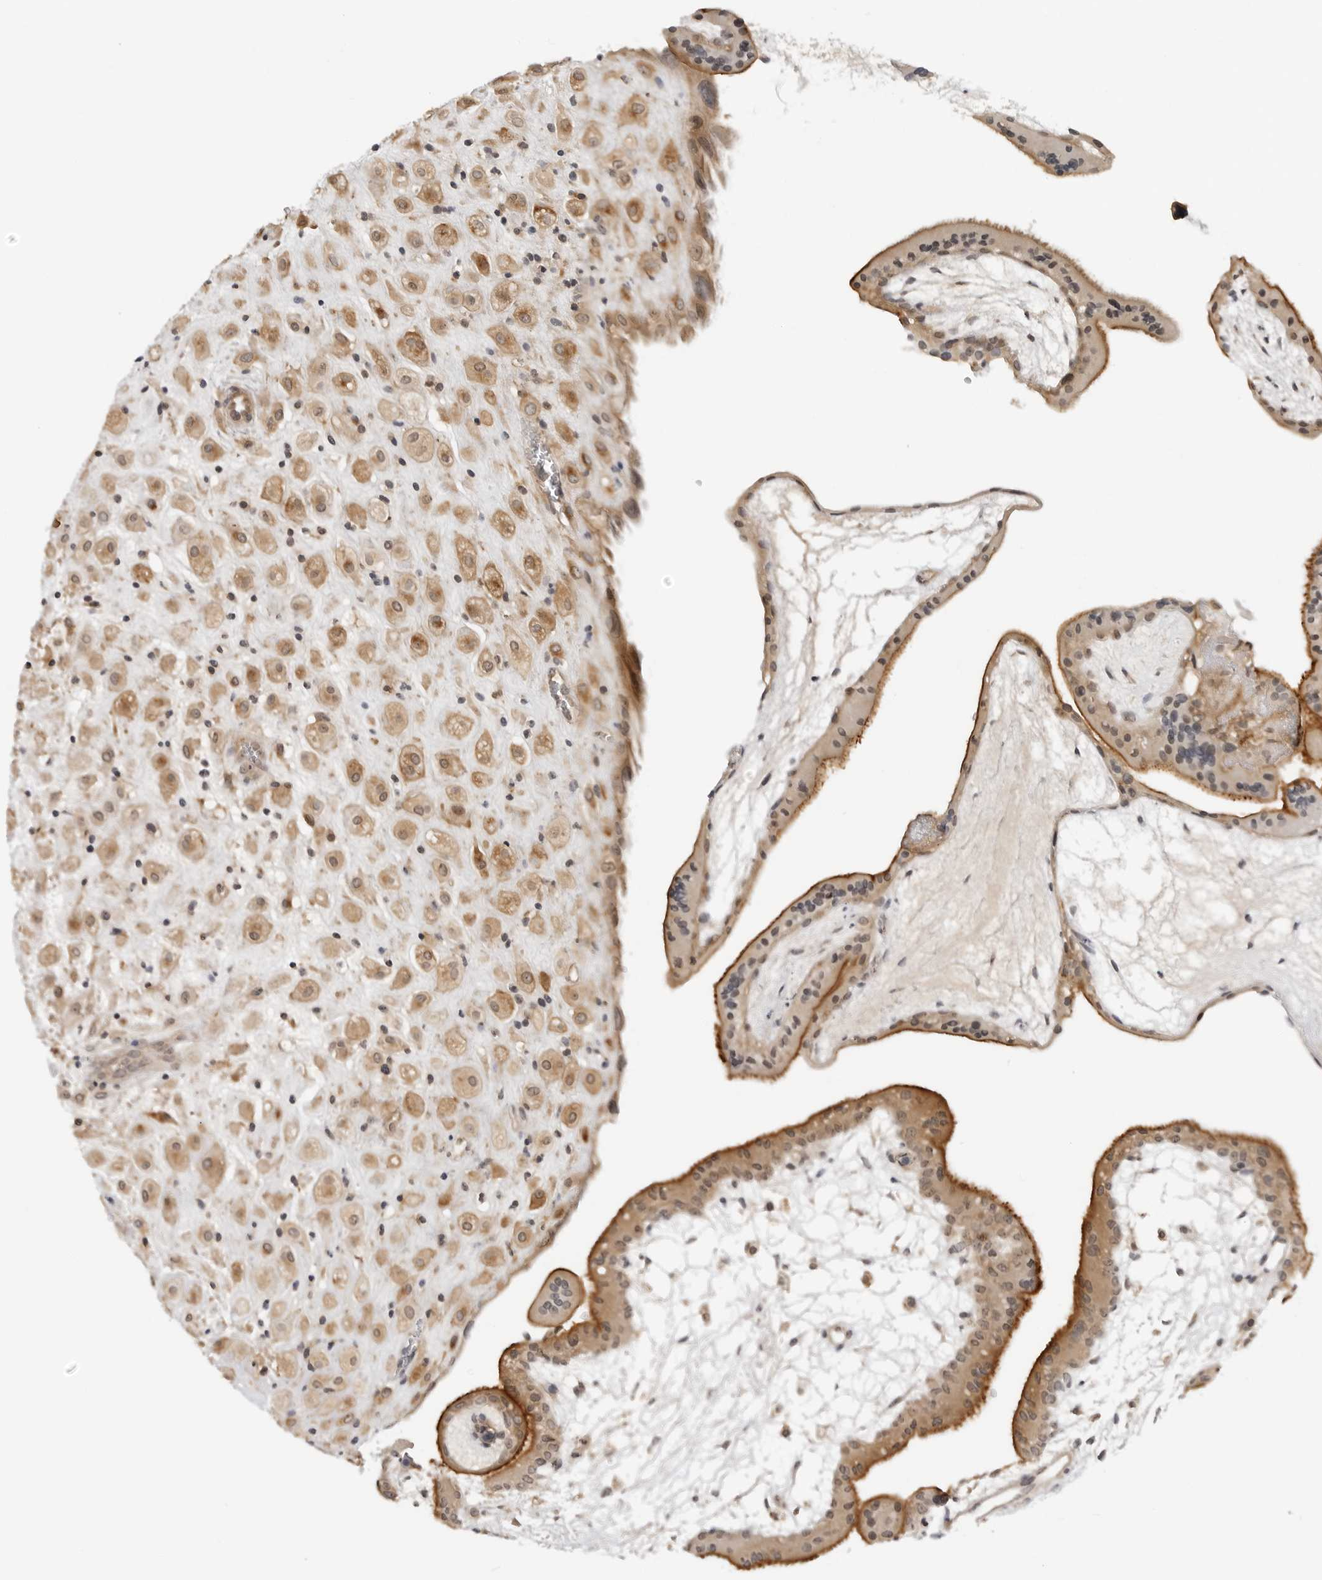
{"staining": {"intensity": "moderate", "quantity": ">75%", "location": "cytoplasmic/membranous"}, "tissue": "placenta", "cell_type": "Decidual cells", "image_type": "normal", "snomed": [{"axis": "morphology", "description": "Normal tissue, NOS"}, {"axis": "topography", "description": "Placenta"}], "caption": "Protein staining of benign placenta demonstrates moderate cytoplasmic/membranous positivity in about >75% of decidual cells. (DAB (3,3'-diaminobenzidine) IHC, brown staining for protein, blue staining for nuclei).", "gene": "MAP2K5", "patient": {"sex": "female", "age": 35}}